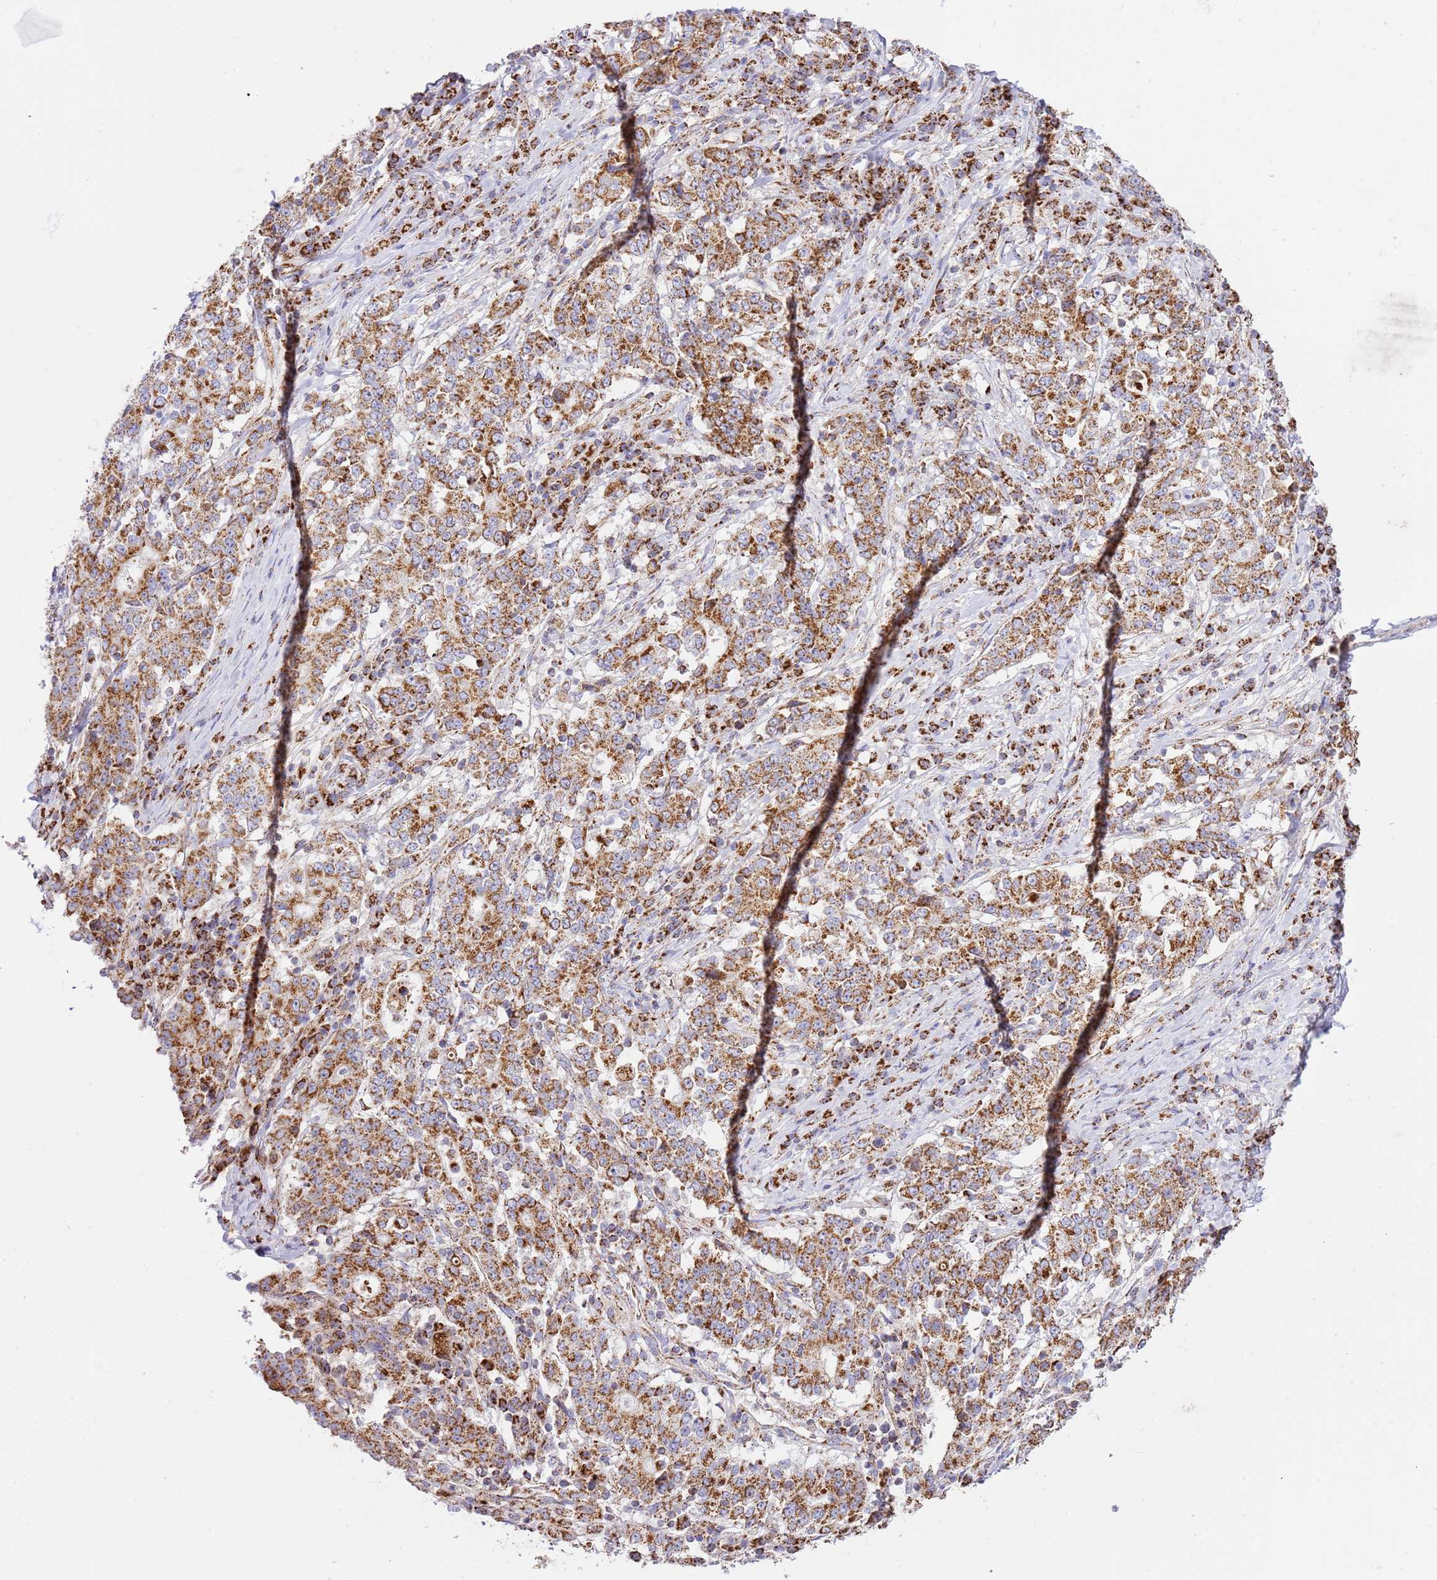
{"staining": {"intensity": "strong", "quantity": ">75%", "location": "cytoplasmic/membranous"}, "tissue": "stomach cancer", "cell_type": "Tumor cells", "image_type": "cancer", "snomed": [{"axis": "morphology", "description": "Adenocarcinoma, NOS"}, {"axis": "topography", "description": "Stomach"}], "caption": "A micrograph showing strong cytoplasmic/membranous positivity in about >75% of tumor cells in stomach cancer (adenocarcinoma), as visualized by brown immunohistochemical staining.", "gene": "ZBTB39", "patient": {"sex": "male", "age": 59}}